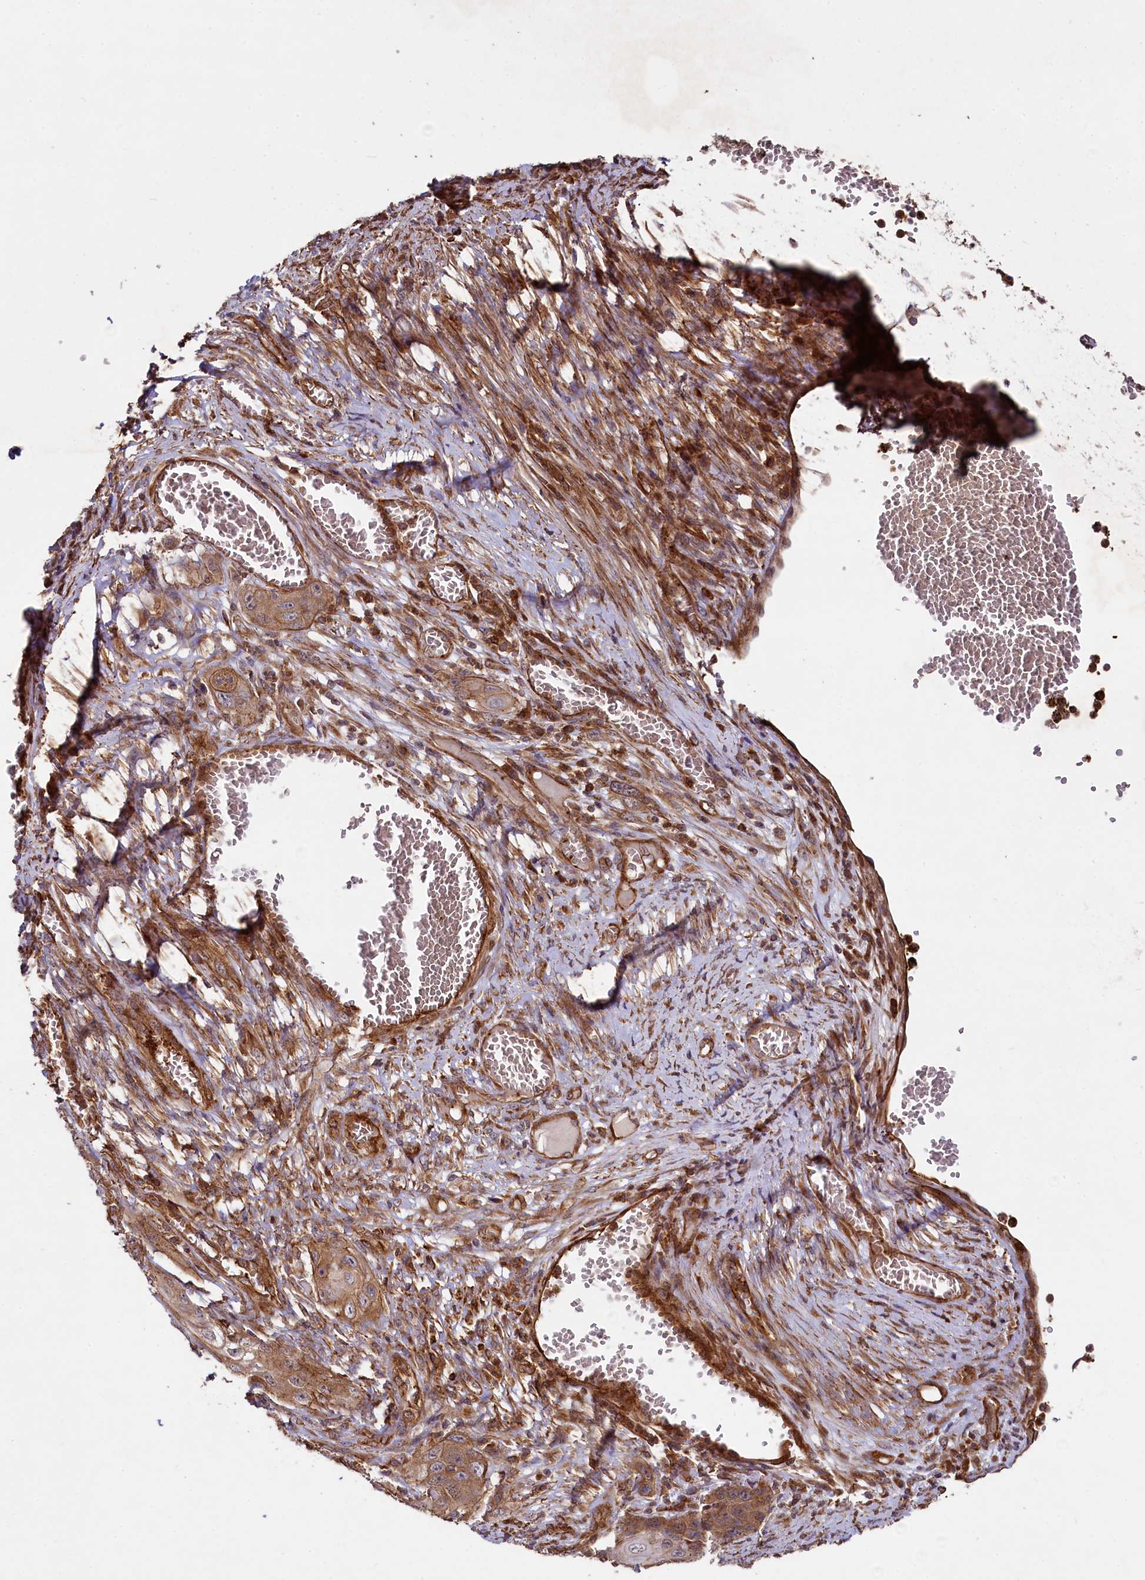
{"staining": {"intensity": "moderate", "quantity": ">75%", "location": "cytoplasmic/membranous"}, "tissue": "skin cancer", "cell_type": "Tumor cells", "image_type": "cancer", "snomed": [{"axis": "morphology", "description": "Squamous cell carcinoma, NOS"}, {"axis": "topography", "description": "Skin"}], "caption": "A micrograph of human skin cancer stained for a protein reveals moderate cytoplasmic/membranous brown staining in tumor cells.", "gene": "SVIP", "patient": {"sex": "male", "age": 55}}